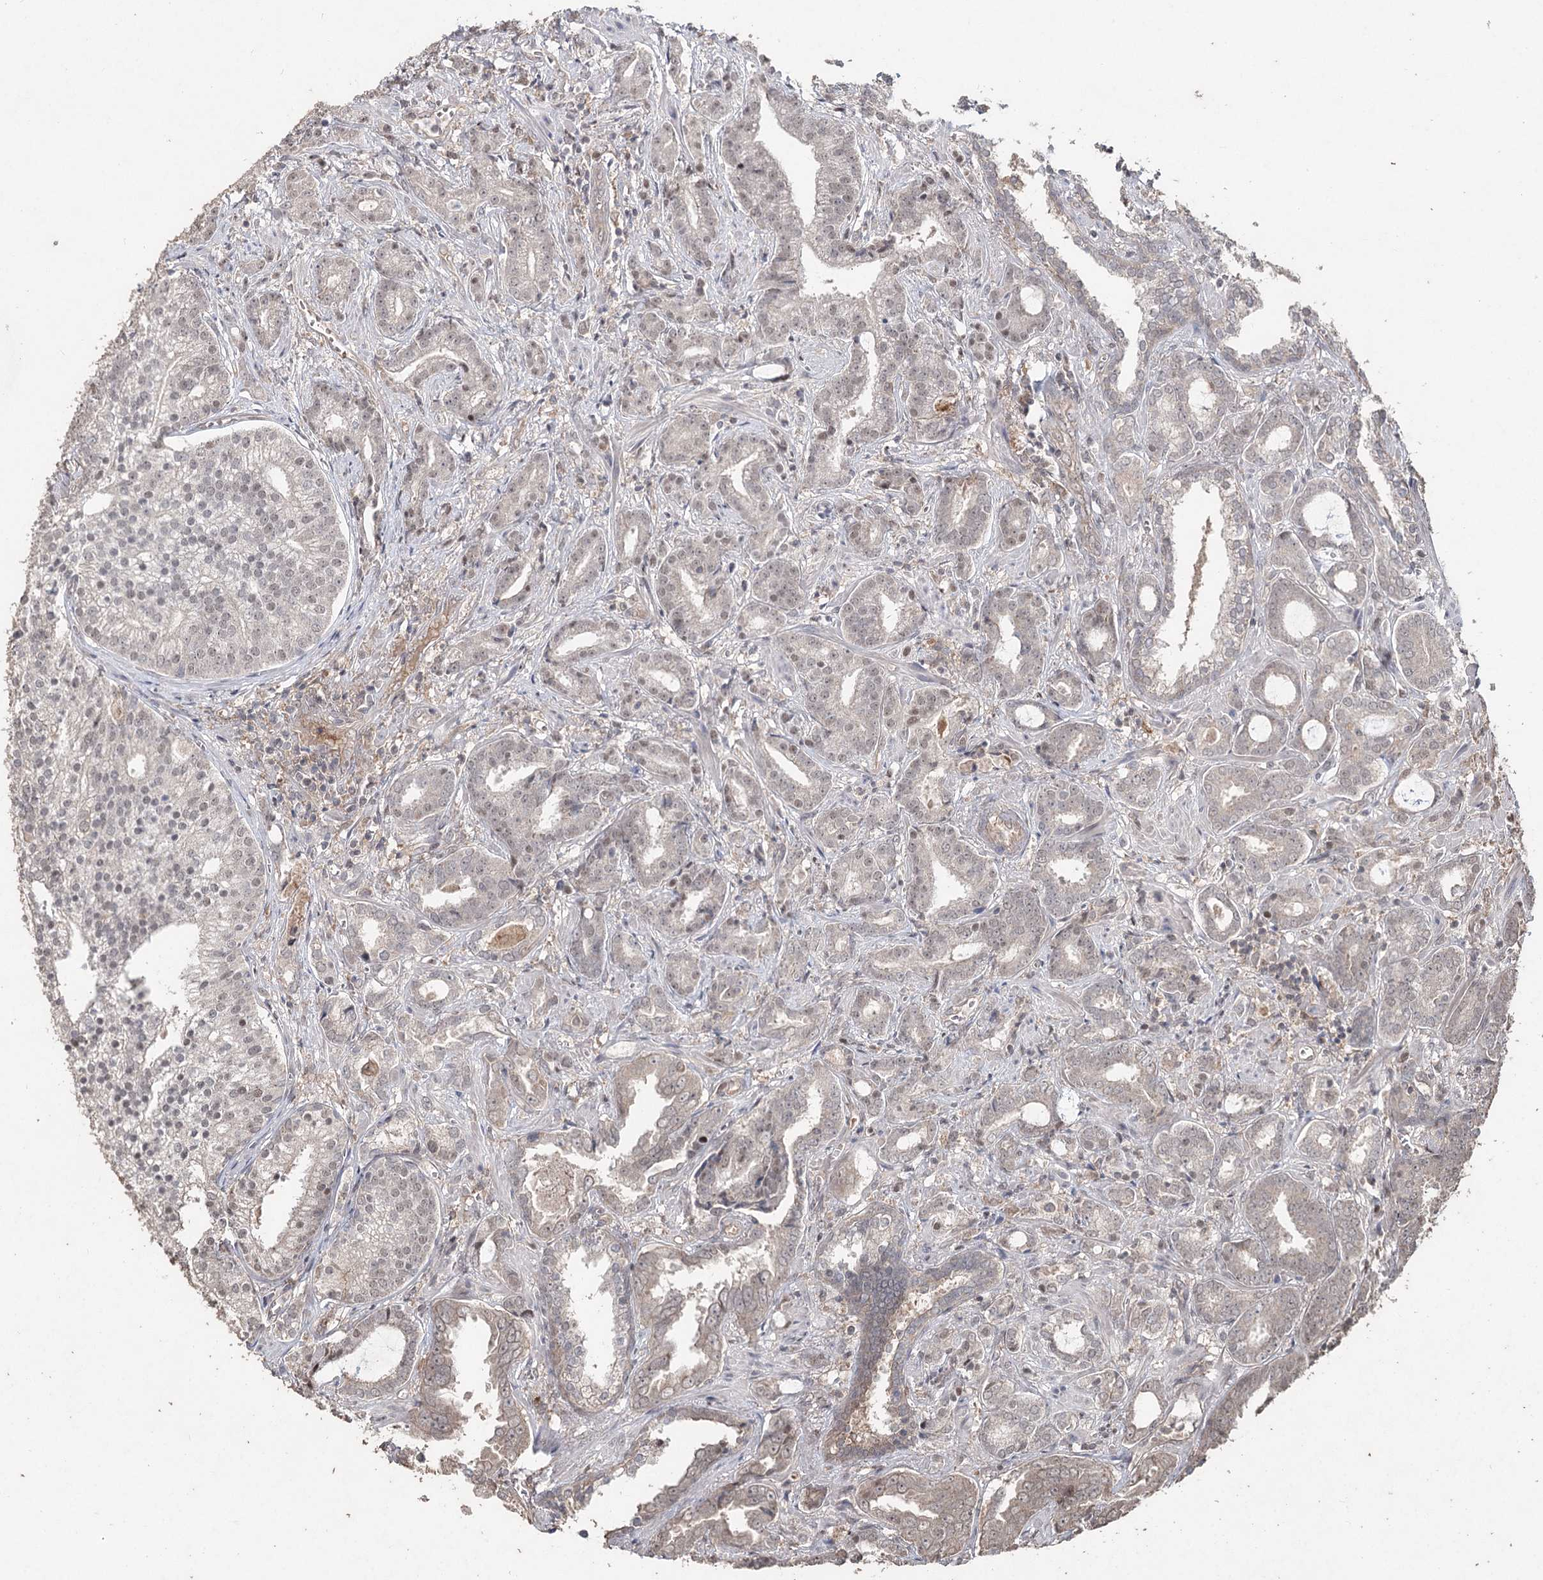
{"staining": {"intensity": "weak", "quantity": "<25%", "location": "cytoplasmic/membranous"}, "tissue": "prostate cancer", "cell_type": "Tumor cells", "image_type": "cancer", "snomed": [{"axis": "morphology", "description": "Adenocarcinoma, High grade"}, {"axis": "topography", "description": "Prostate and seminal vesicle, NOS"}], "caption": "Immunohistochemistry (IHC) of prostate cancer (high-grade adenocarcinoma) displays no positivity in tumor cells.", "gene": "FBXO7", "patient": {"sex": "male", "age": 67}}